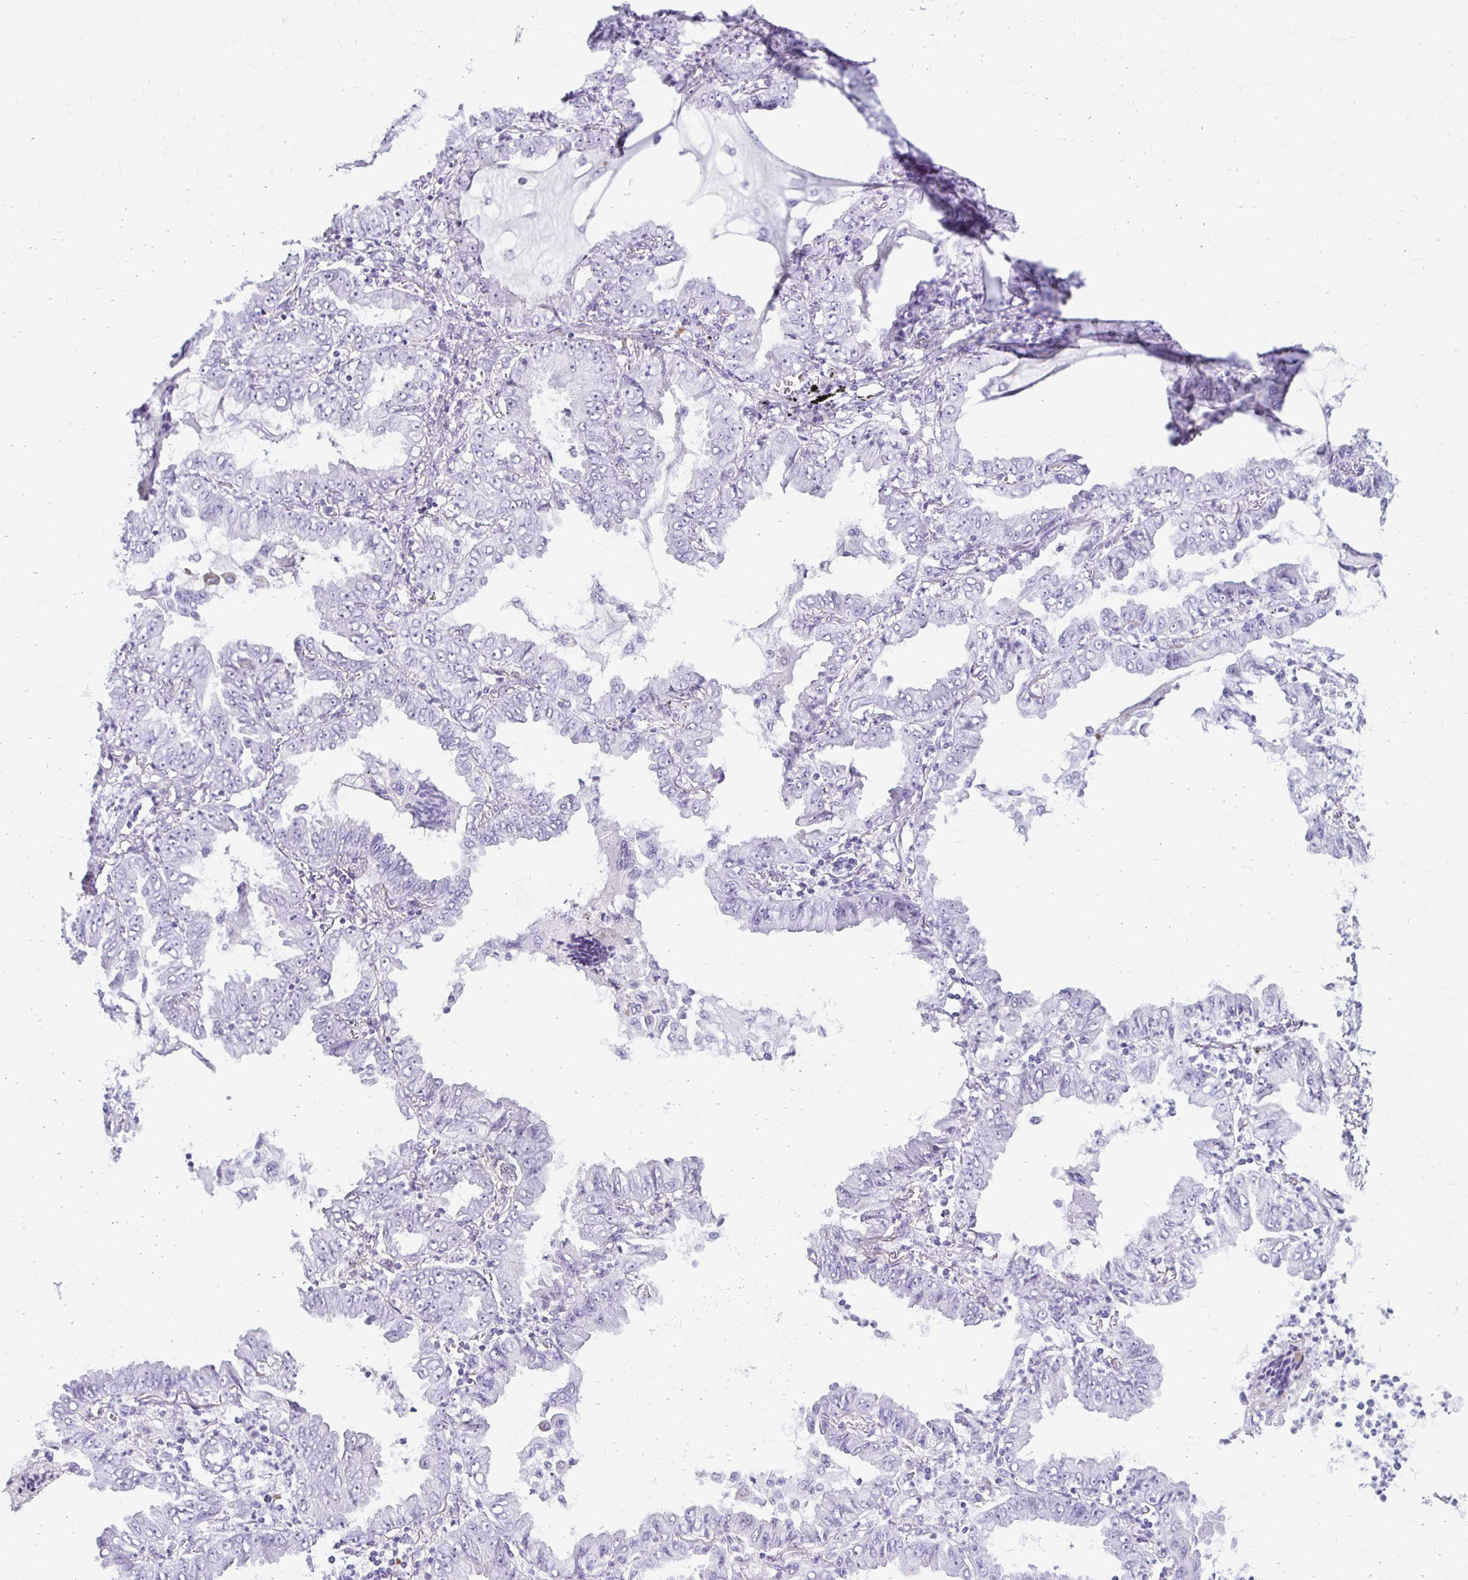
{"staining": {"intensity": "negative", "quantity": "none", "location": "none"}, "tissue": "lung cancer", "cell_type": "Tumor cells", "image_type": "cancer", "snomed": [{"axis": "morphology", "description": "Adenocarcinoma, NOS"}, {"axis": "topography", "description": "Lung"}], "caption": "IHC photomicrograph of lung cancer (adenocarcinoma) stained for a protein (brown), which shows no staining in tumor cells. (DAB immunohistochemistry with hematoxylin counter stain).", "gene": "CST6", "patient": {"sex": "female", "age": 52}}